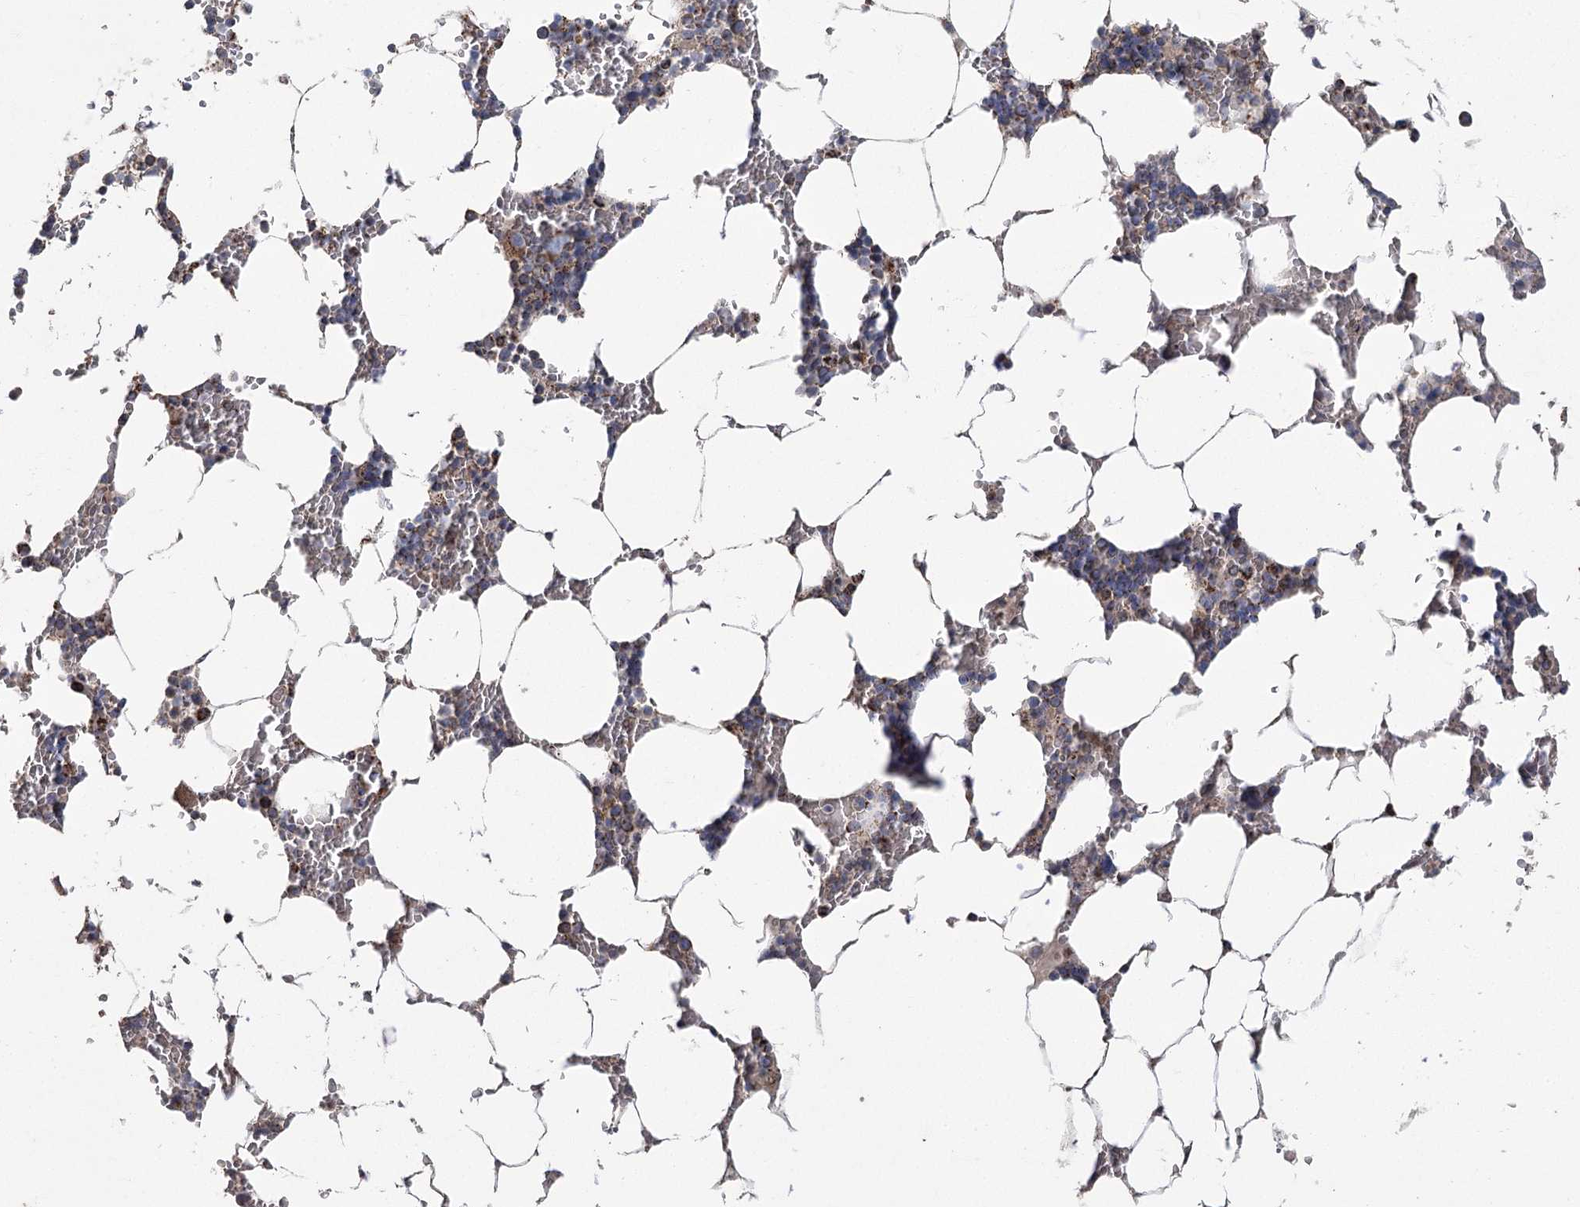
{"staining": {"intensity": "moderate", "quantity": "25%-75%", "location": "cytoplasmic/membranous"}, "tissue": "bone marrow", "cell_type": "Hematopoietic cells", "image_type": "normal", "snomed": [{"axis": "morphology", "description": "Normal tissue, NOS"}, {"axis": "topography", "description": "Bone marrow"}], "caption": "High-power microscopy captured an IHC histopathology image of unremarkable bone marrow, revealing moderate cytoplasmic/membranous positivity in approximately 25%-75% of hematopoietic cells. (Brightfield microscopy of DAB IHC at high magnification).", "gene": "RANBP3L", "patient": {"sex": "male", "age": 70}}